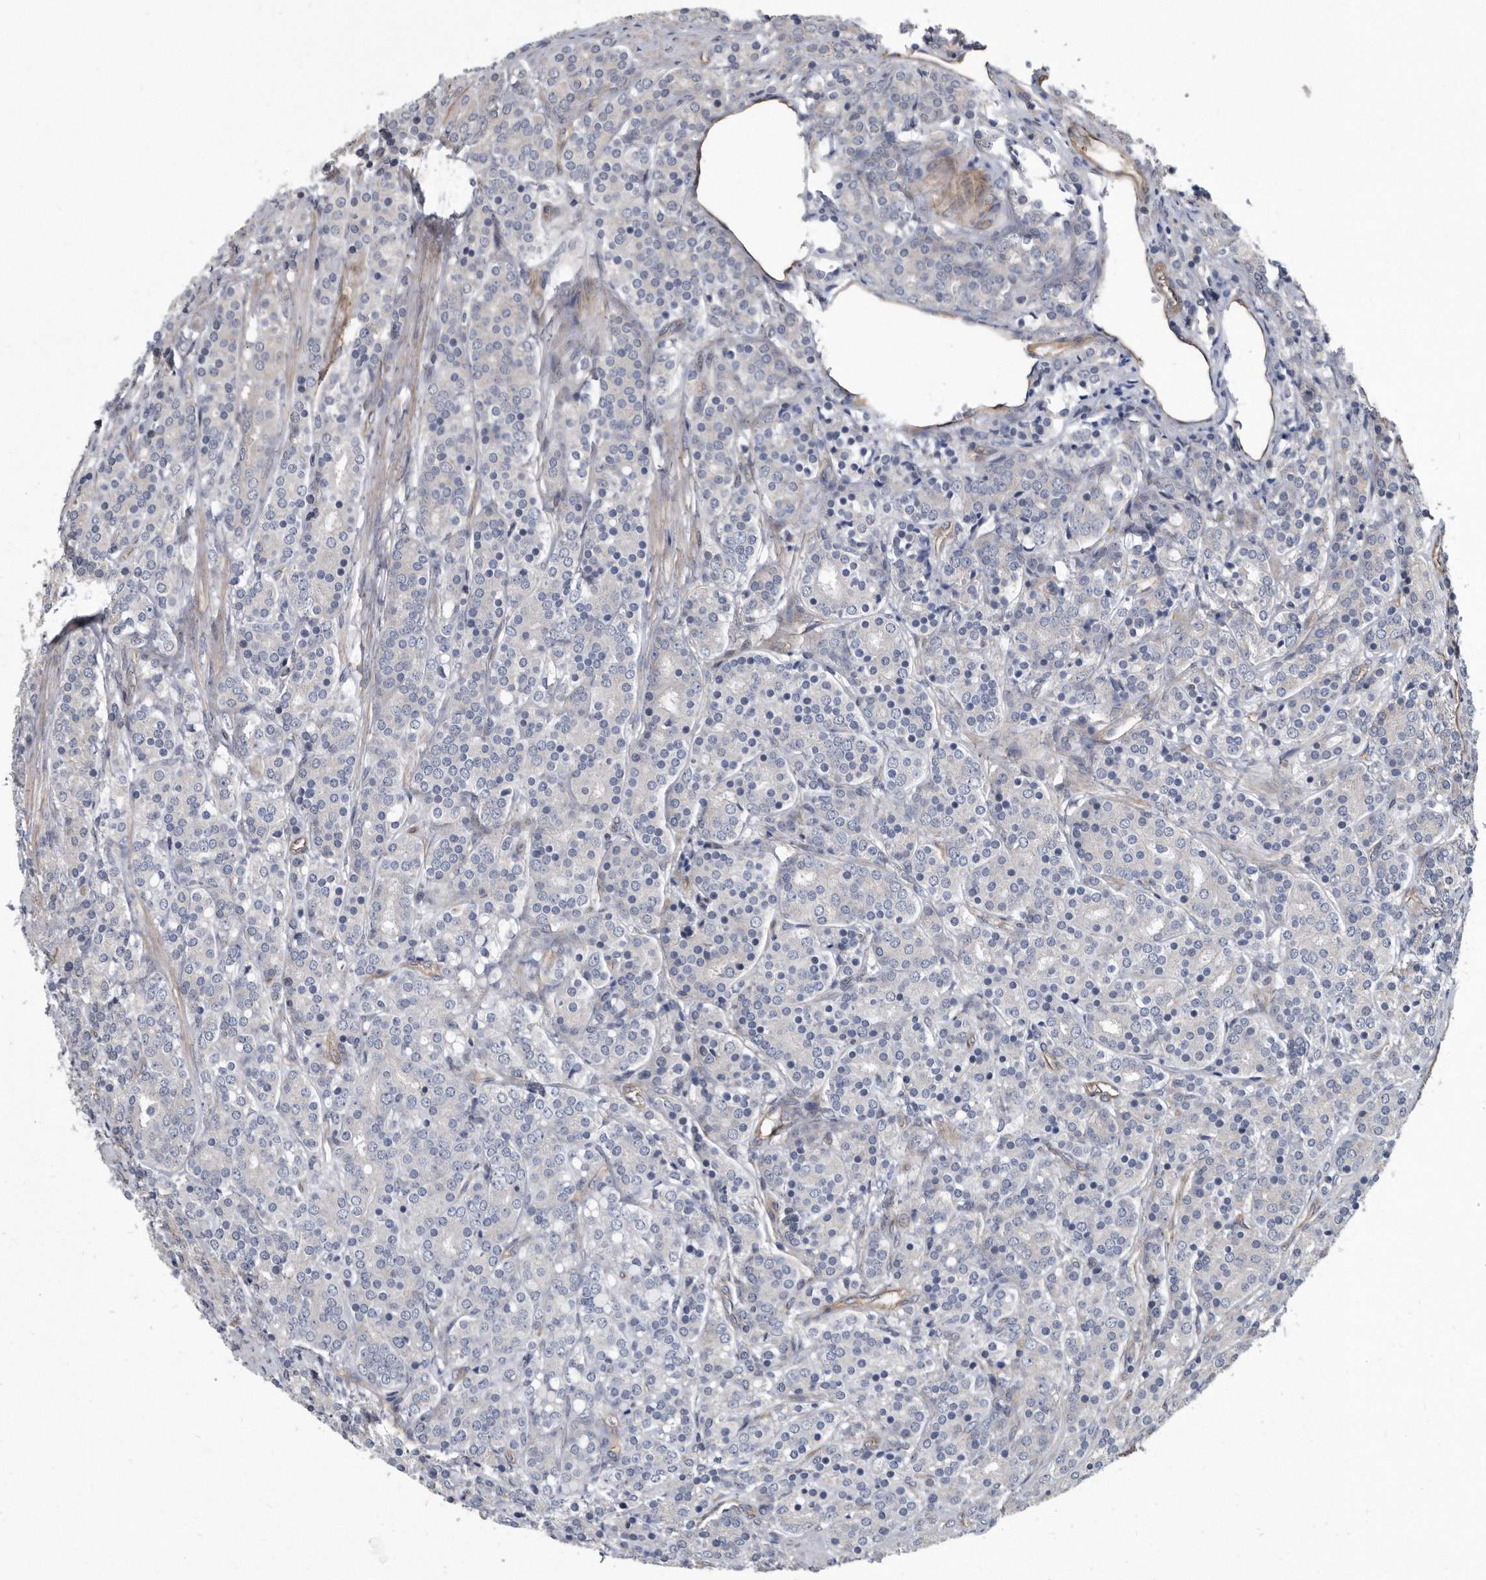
{"staining": {"intensity": "negative", "quantity": "none", "location": "none"}, "tissue": "prostate cancer", "cell_type": "Tumor cells", "image_type": "cancer", "snomed": [{"axis": "morphology", "description": "Adenocarcinoma, High grade"}, {"axis": "topography", "description": "Prostate"}], "caption": "IHC histopathology image of human prostate cancer (high-grade adenocarcinoma) stained for a protein (brown), which demonstrates no staining in tumor cells. (DAB immunohistochemistry (IHC) visualized using brightfield microscopy, high magnification).", "gene": "ARMCX1", "patient": {"sex": "male", "age": 62}}